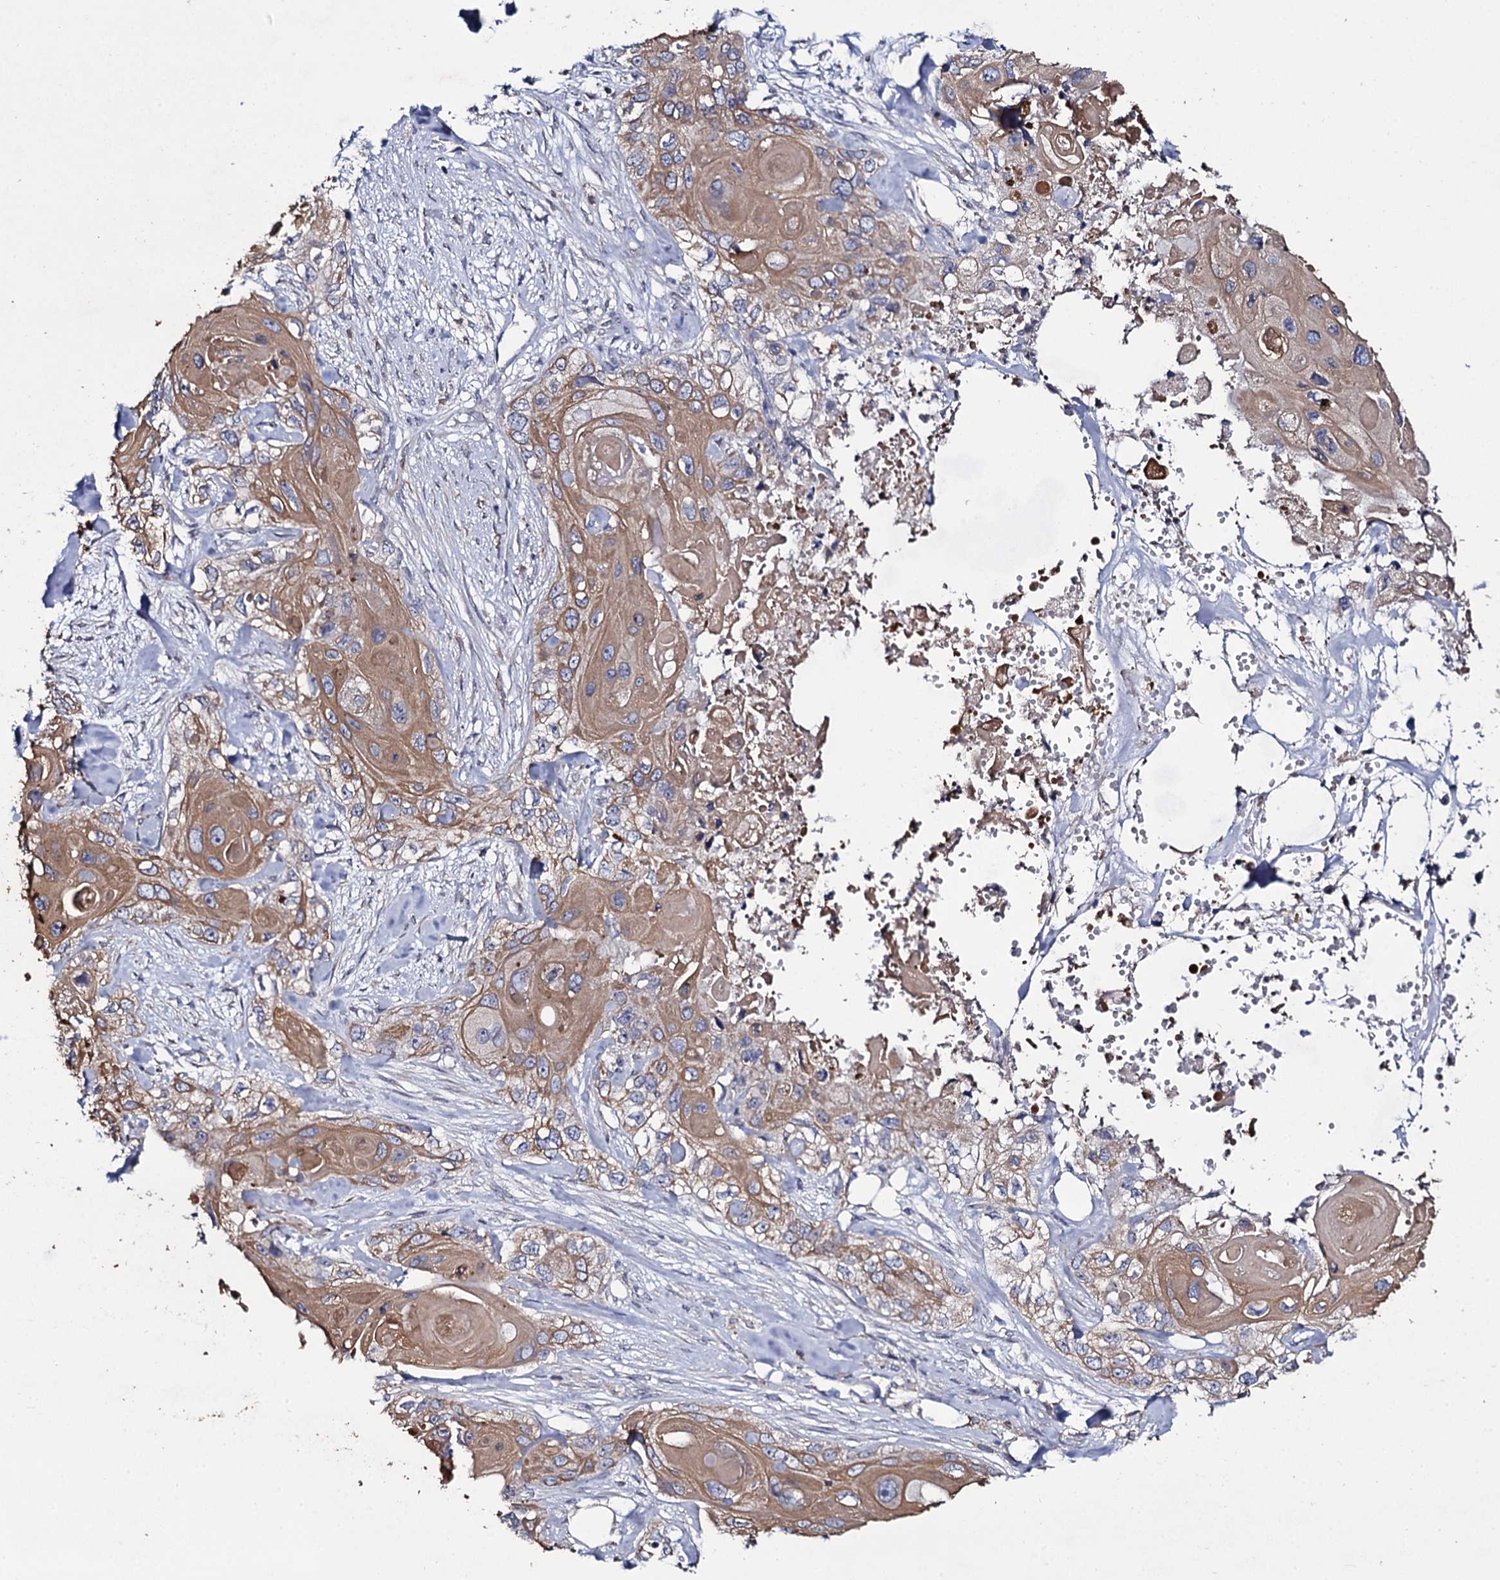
{"staining": {"intensity": "moderate", "quantity": ">75%", "location": "cytoplasmic/membranous"}, "tissue": "skin cancer", "cell_type": "Tumor cells", "image_type": "cancer", "snomed": [{"axis": "morphology", "description": "Normal tissue, NOS"}, {"axis": "morphology", "description": "Squamous cell carcinoma, NOS"}, {"axis": "topography", "description": "Skin"}], "caption": "A brown stain highlights moderate cytoplasmic/membranous positivity of a protein in human skin squamous cell carcinoma tumor cells.", "gene": "CRYL1", "patient": {"sex": "male", "age": 72}}